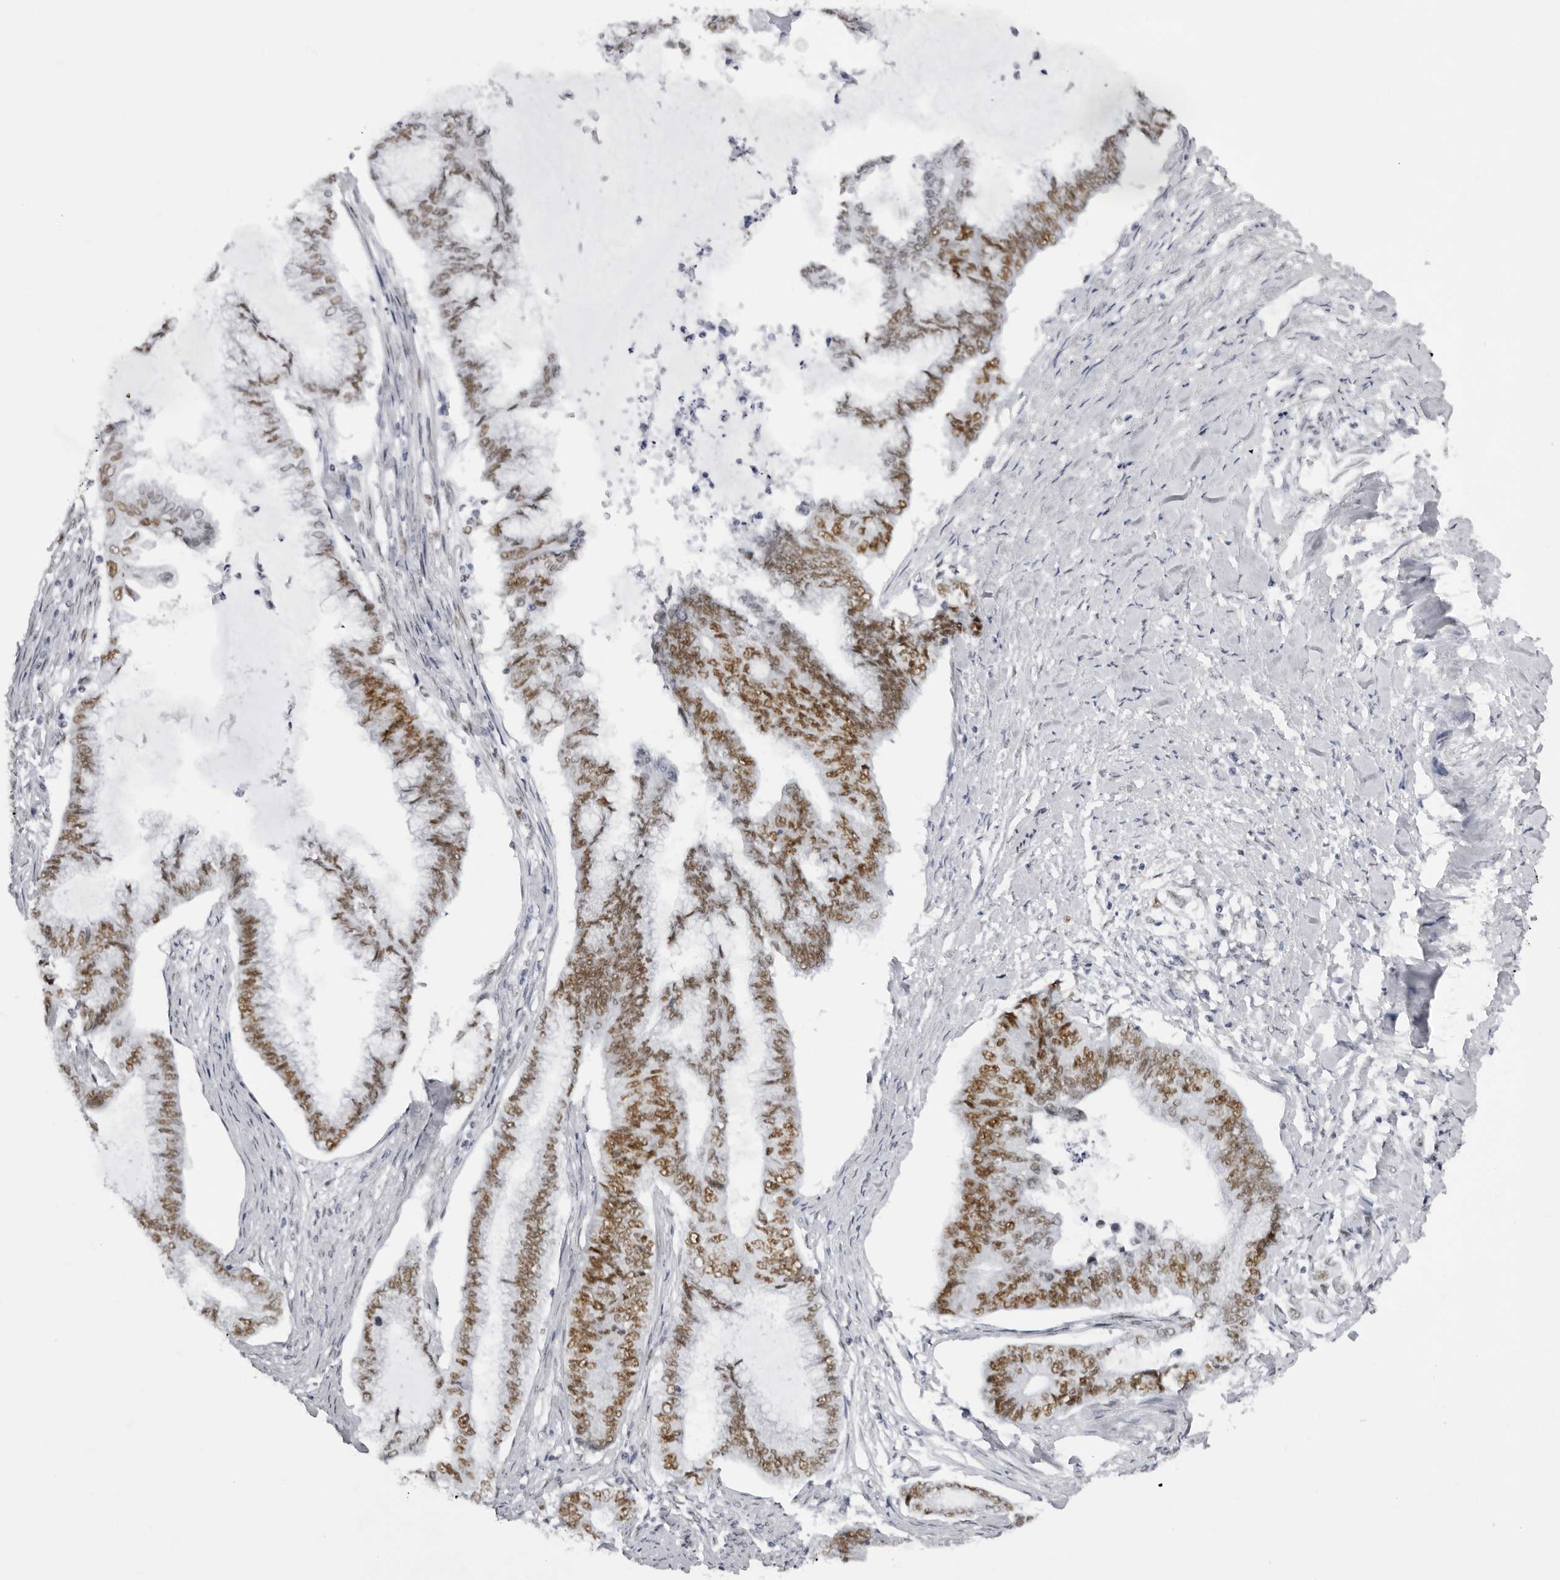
{"staining": {"intensity": "moderate", "quantity": ">75%", "location": "nuclear"}, "tissue": "endometrial cancer", "cell_type": "Tumor cells", "image_type": "cancer", "snomed": [{"axis": "morphology", "description": "Adenocarcinoma, NOS"}, {"axis": "topography", "description": "Endometrium"}], "caption": "This micrograph exhibits IHC staining of endometrial cancer (adenocarcinoma), with medium moderate nuclear expression in about >75% of tumor cells.", "gene": "IRF2BP2", "patient": {"sex": "female", "age": 86}}